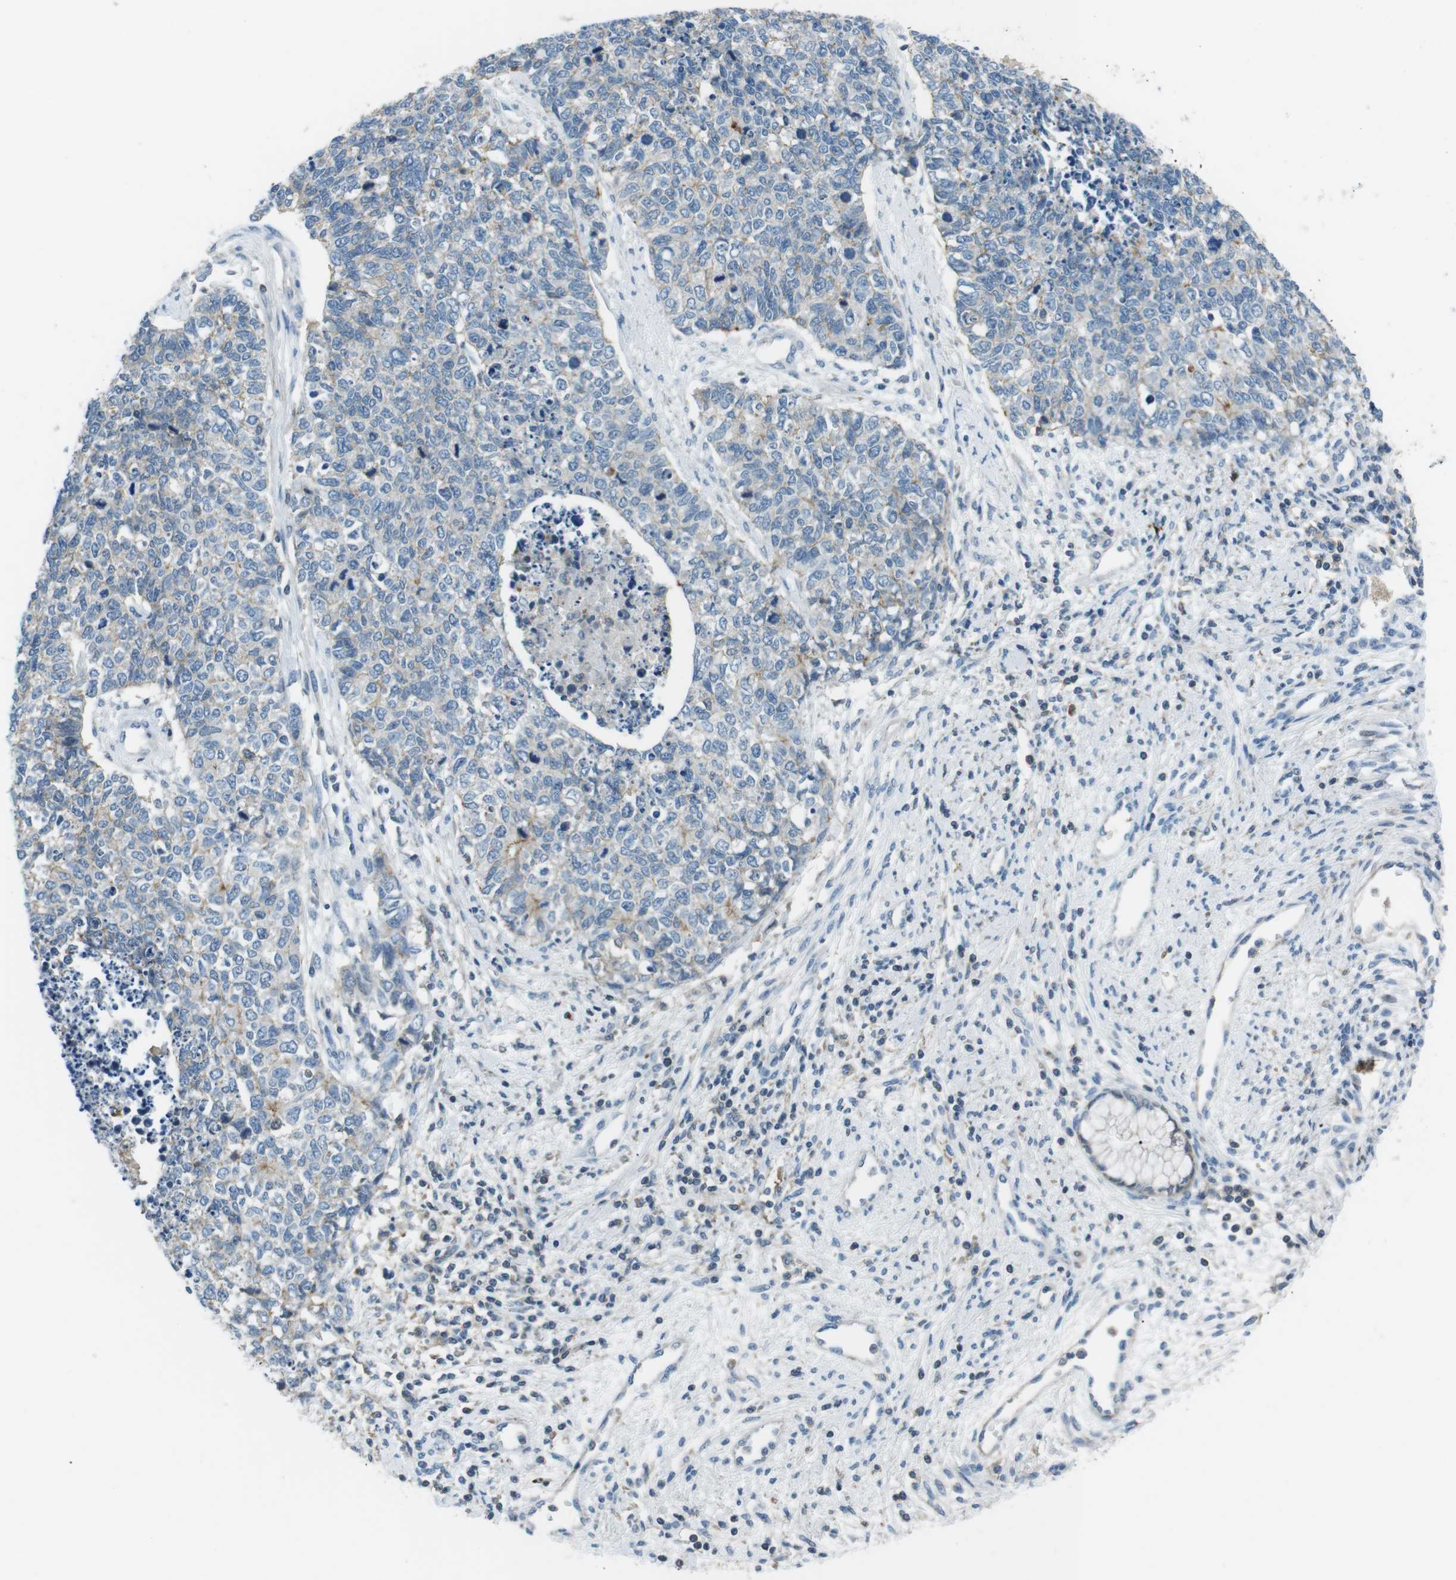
{"staining": {"intensity": "negative", "quantity": "none", "location": "none"}, "tissue": "cervical cancer", "cell_type": "Tumor cells", "image_type": "cancer", "snomed": [{"axis": "morphology", "description": "Squamous cell carcinoma, NOS"}, {"axis": "topography", "description": "Cervix"}], "caption": "Tumor cells are negative for brown protein staining in cervical cancer (squamous cell carcinoma). (Stains: DAB (3,3'-diaminobenzidine) immunohistochemistry with hematoxylin counter stain, Microscopy: brightfield microscopy at high magnification).", "gene": "ARVCF", "patient": {"sex": "female", "age": 63}}